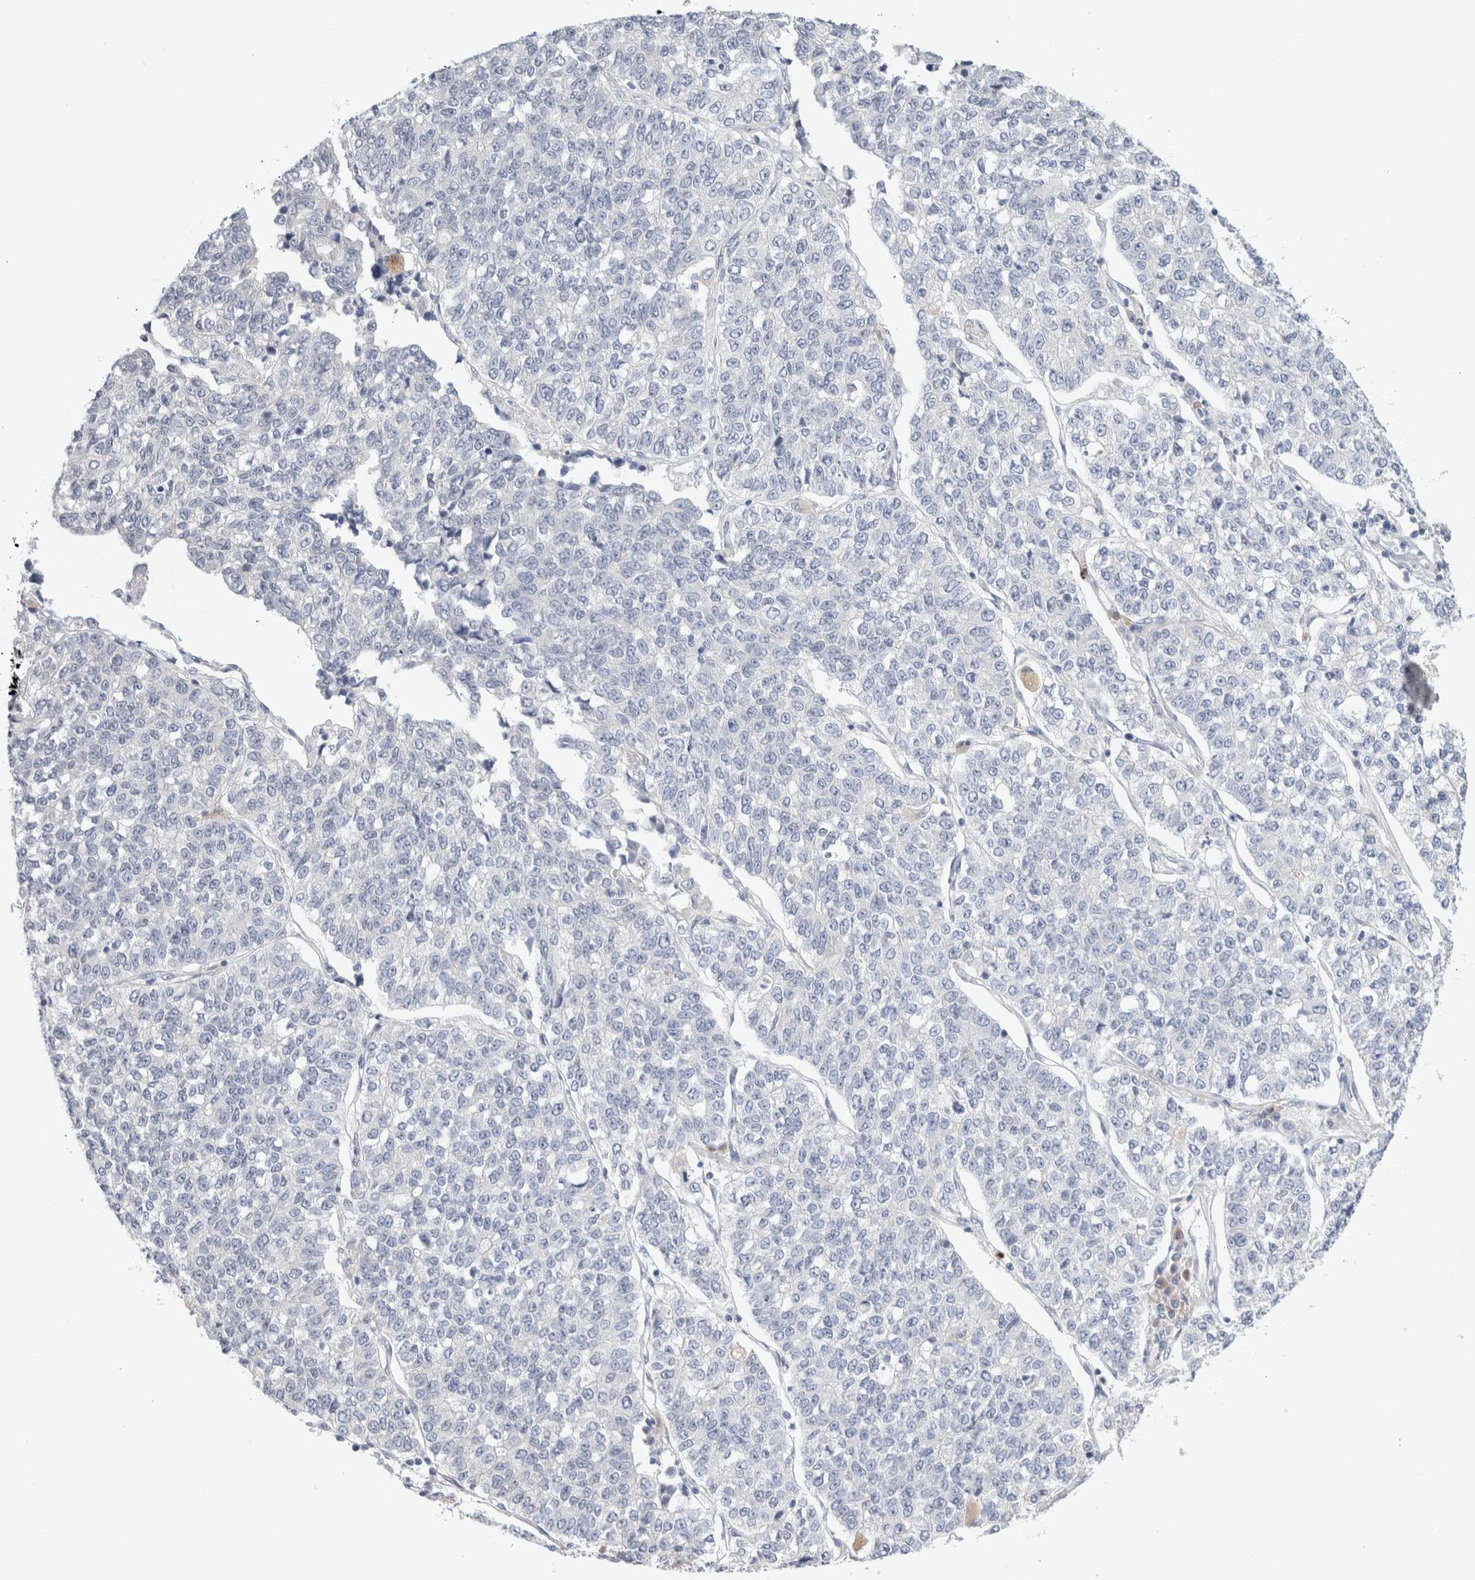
{"staining": {"intensity": "negative", "quantity": "none", "location": "none"}, "tissue": "lung cancer", "cell_type": "Tumor cells", "image_type": "cancer", "snomed": [{"axis": "morphology", "description": "Adenocarcinoma, NOS"}, {"axis": "topography", "description": "Lung"}], "caption": "The image exhibits no significant positivity in tumor cells of adenocarcinoma (lung).", "gene": "SPRTN", "patient": {"sex": "male", "age": 49}}